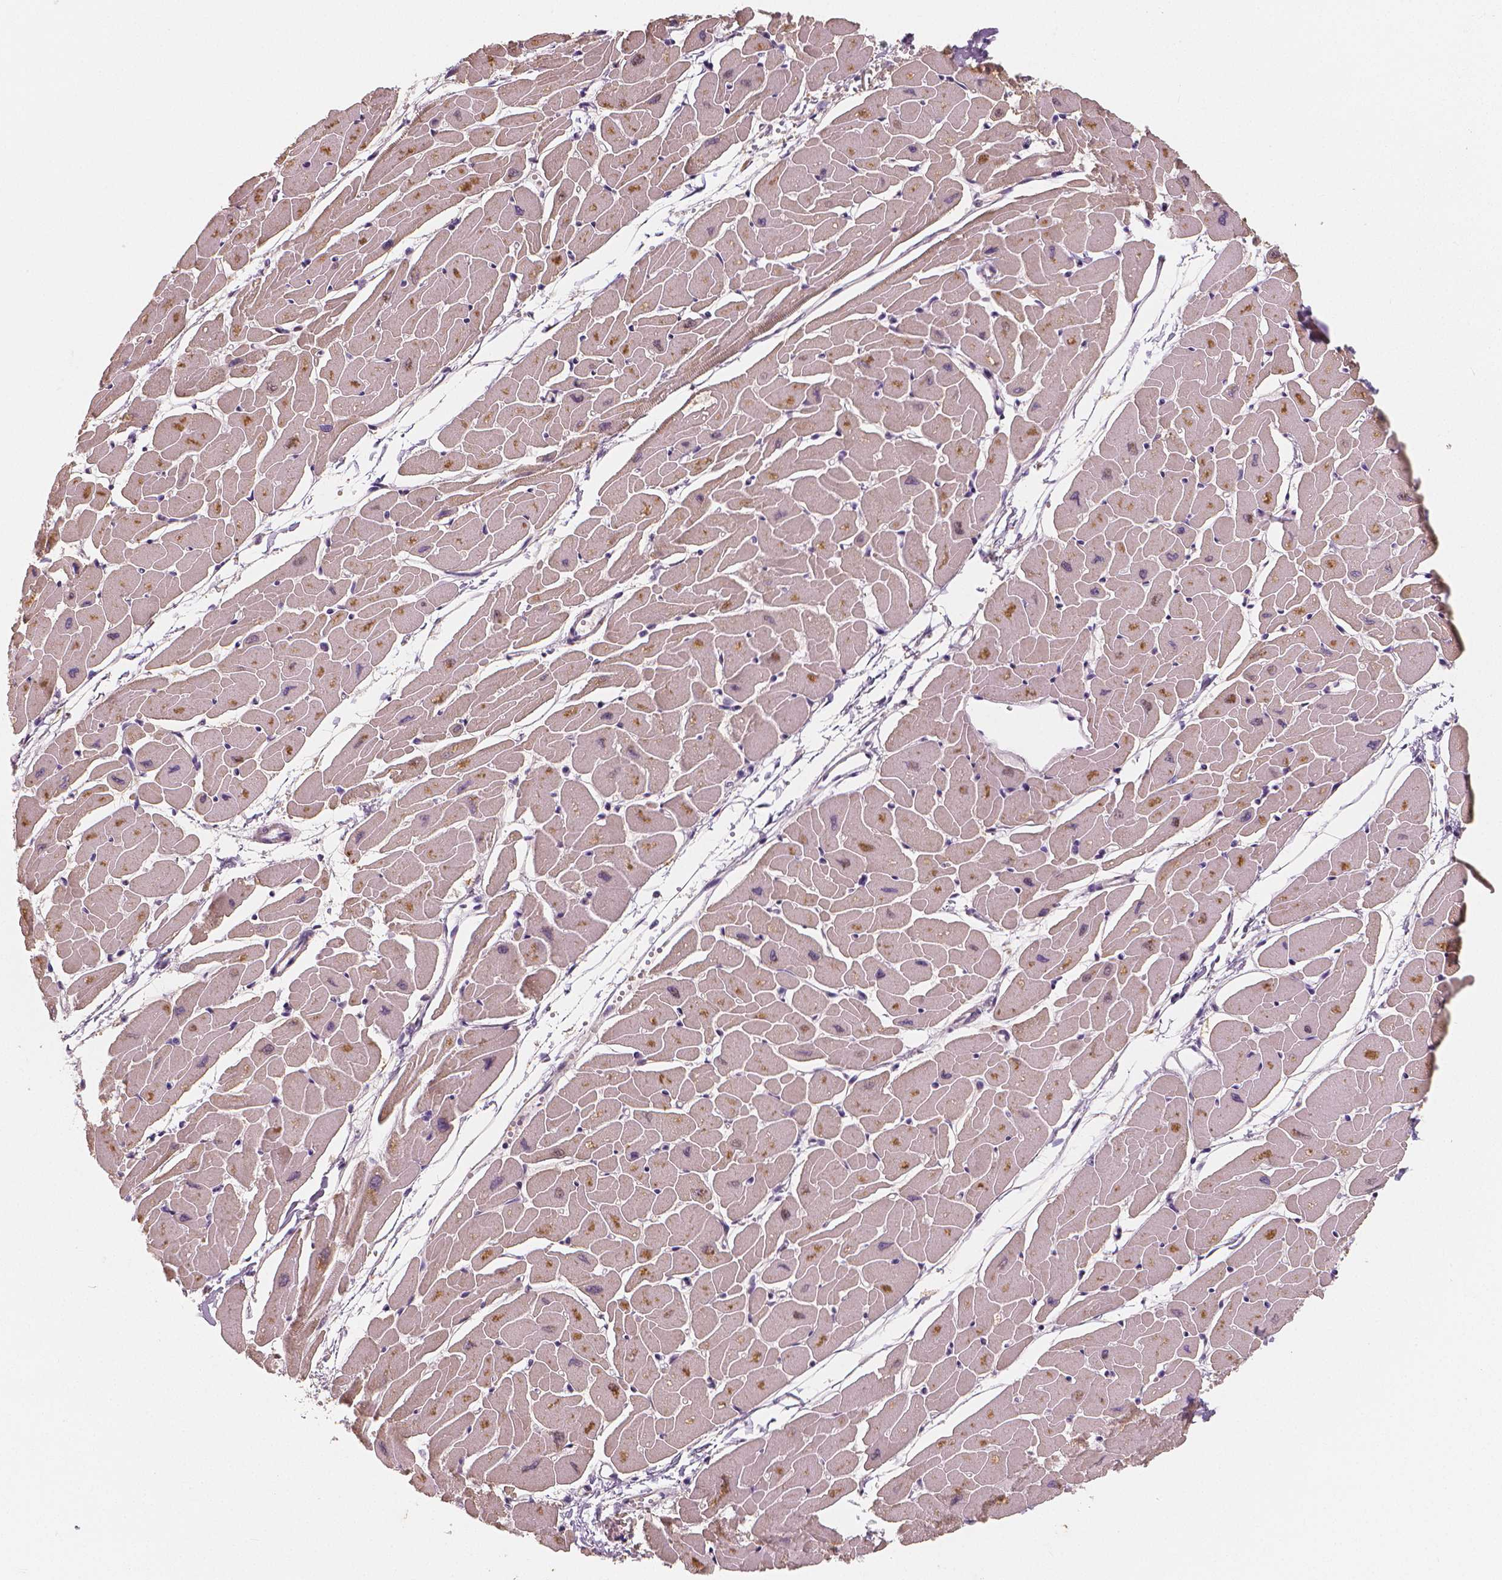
{"staining": {"intensity": "moderate", "quantity": "25%-75%", "location": "cytoplasmic/membranous"}, "tissue": "heart muscle", "cell_type": "Cardiomyocytes", "image_type": "normal", "snomed": [{"axis": "morphology", "description": "Normal tissue, NOS"}, {"axis": "topography", "description": "Heart"}], "caption": "Immunohistochemical staining of unremarkable human heart muscle displays medium levels of moderate cytoplasmic/membranous expression in approximately 25%-75% of cardiomyocytes. The protein is stained brown, and the nuclei are stained in blue (DAB IHC with brightfield microscopy, high magnification).", "gene": "RNASE7", "patient": {"sex": "male", "age": 57}}